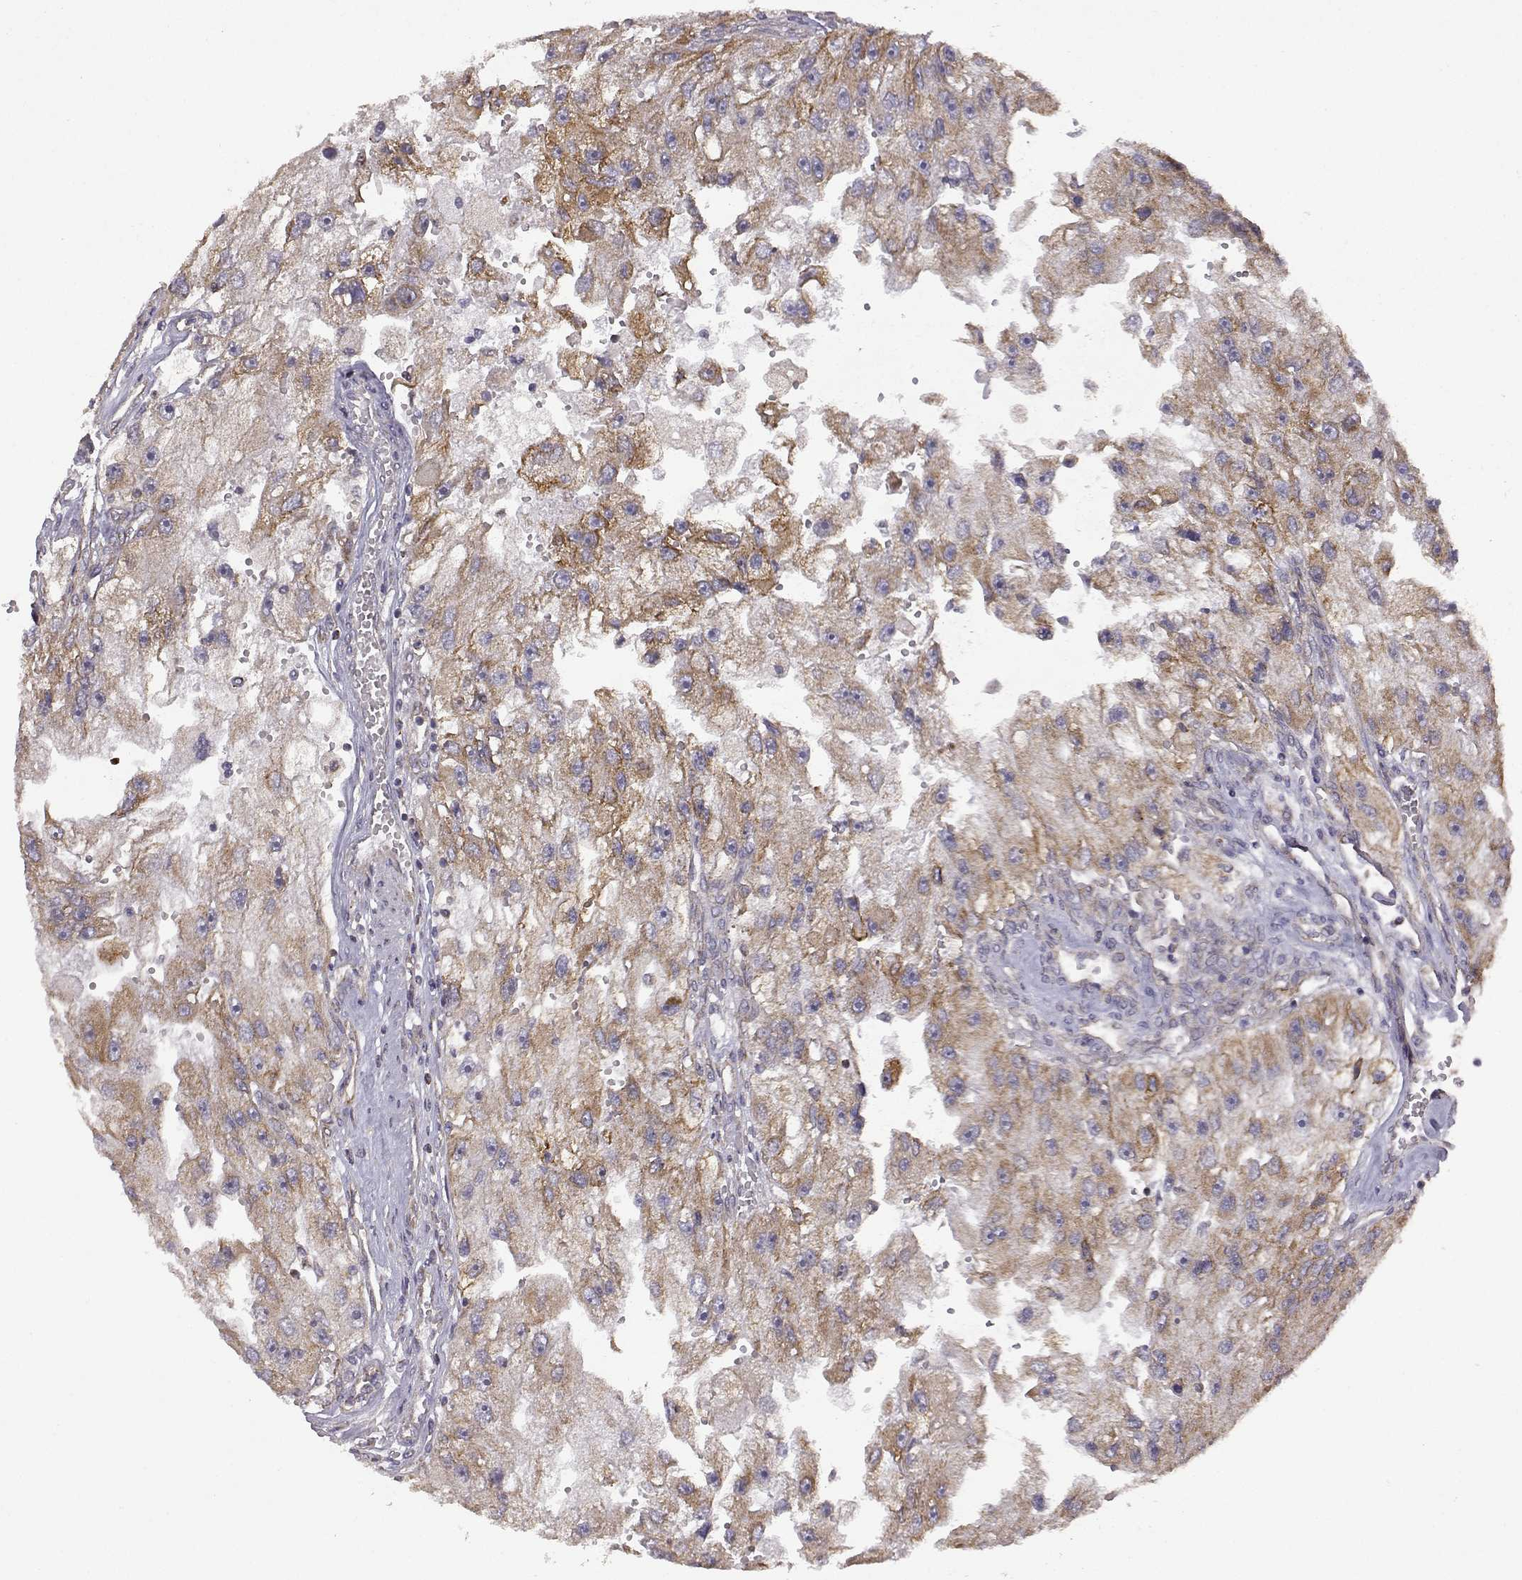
{"staining": {"intensity": "moderate", "quantity": "25%-75%", "location": "cytoplasmic/membranous"}, "tissue": "renal cancer", "cell_type": "Tumor cells", "image_type": "cancer", "snomed": [{"axis": "morphology", "description": "Adenocarcinoma, NOS"}, {"axis": "topography", "description": "Kidney"}], "caption": "Tumor cells reveal medium levels of moderate cytoplasmic/membranous staining in approximately 25%-75% of cells in human renal cancer.", "gene": "DDC", "patient": {"sex": "male", "age": 63}}